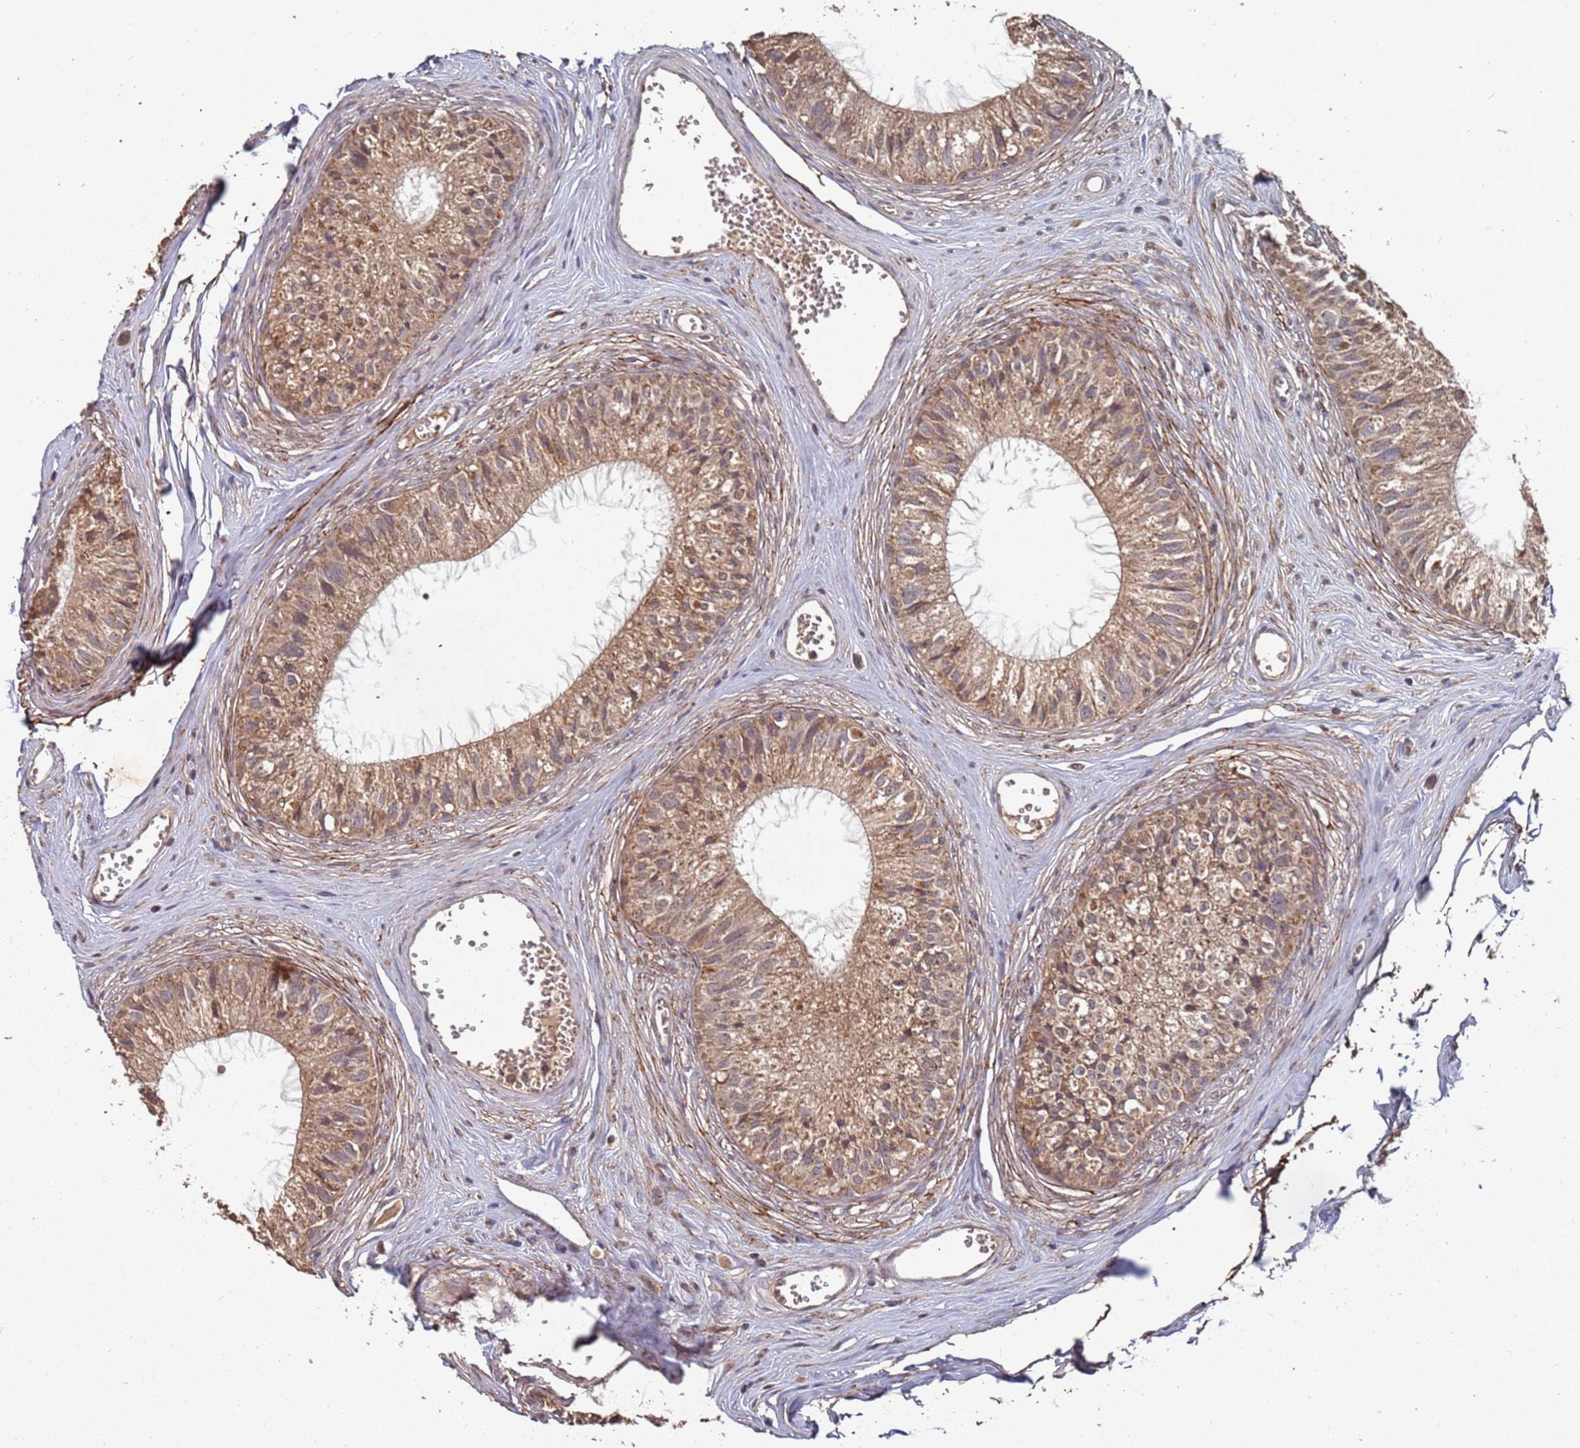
{"staining": {"intensity": "moderate", "quantity": ">75%", "location": "cytoplasmic/membranous"}, "tissue": "epididymis", "cell_type": "Glandular cells", "image_type": "normal", "snomed": [{"axis": "morphology", "description": "Normal tissue, NOS"}, {"axis": "topography", "description": "Epididymis"}], "caption": "Human epididymis stained with a brown dye demonstrates moderate cytoplasmic/membranous positive staining in approximately >75% of glandular cells.", "gene": "PRORP", "patient": {"sex": "male", "age": 36}}